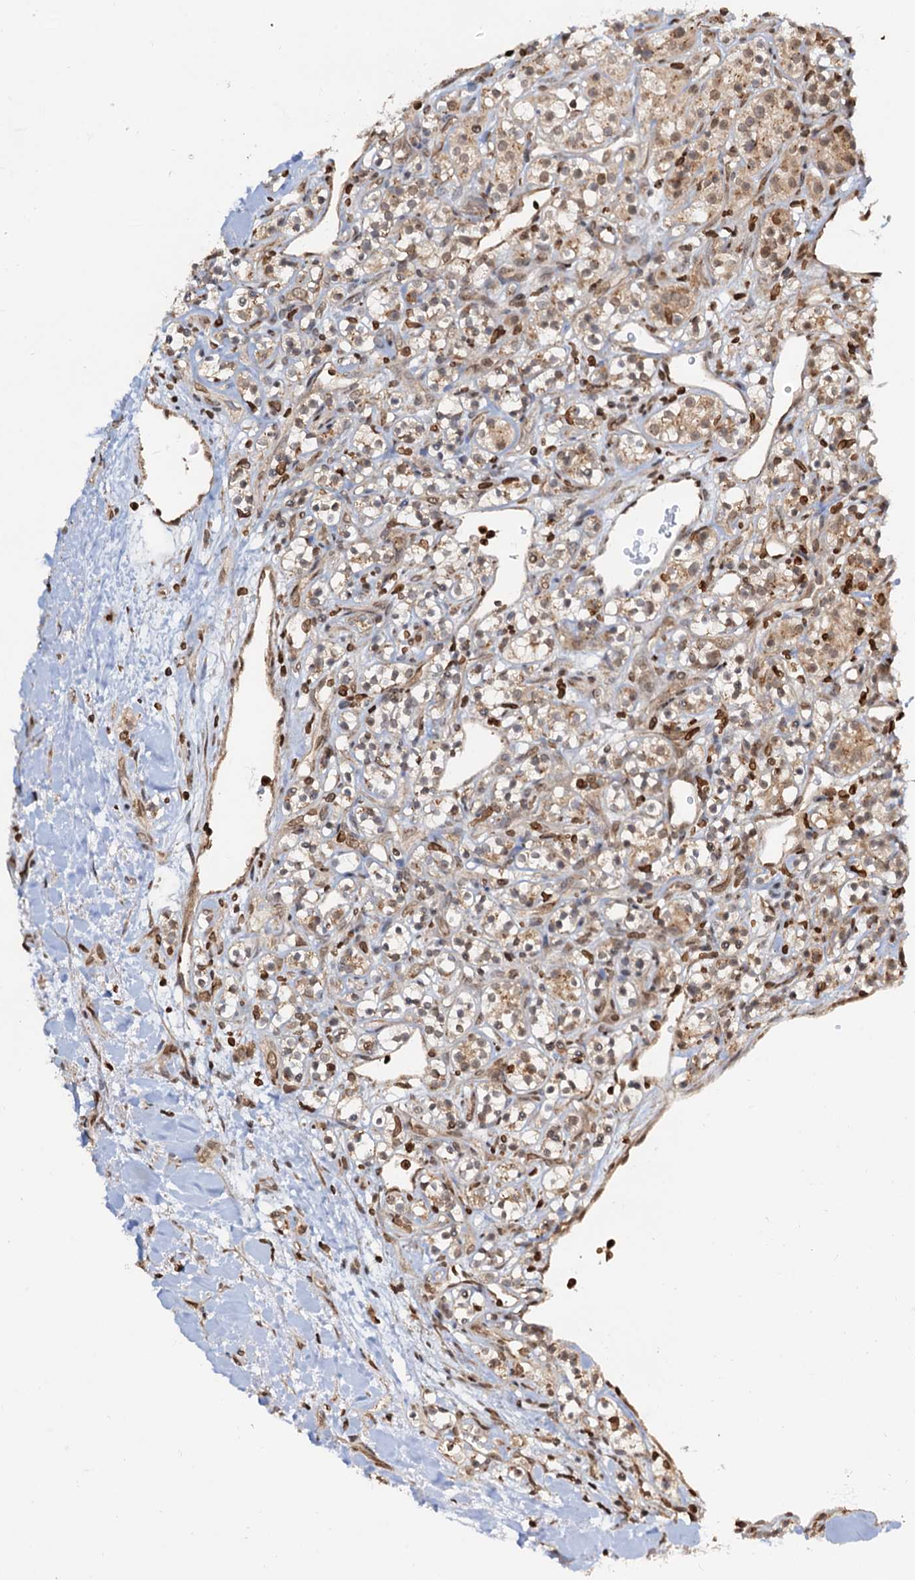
{"staining": {"intensity": "moderate", "quantity": ">75%", "location": "cytoplasmic/membranous,nuclear"}, "tissue": "renal cancer", "cell_type": "Tumor cells", "image_type": "cancer", "snomed": [{"axis": "morphology", "description": "Adenocarcinoma, NOS"}, {"axis": "topography", "description": "Kidney"}], "caption": "Immunohistochemical staining of human renal cancer displays moderate cytoplasmic/membranous and nuclear protein staining in about >75% of tumor cells.", "gene": "ZC3H13", "patient": {"sex": "male", "age": 77}}